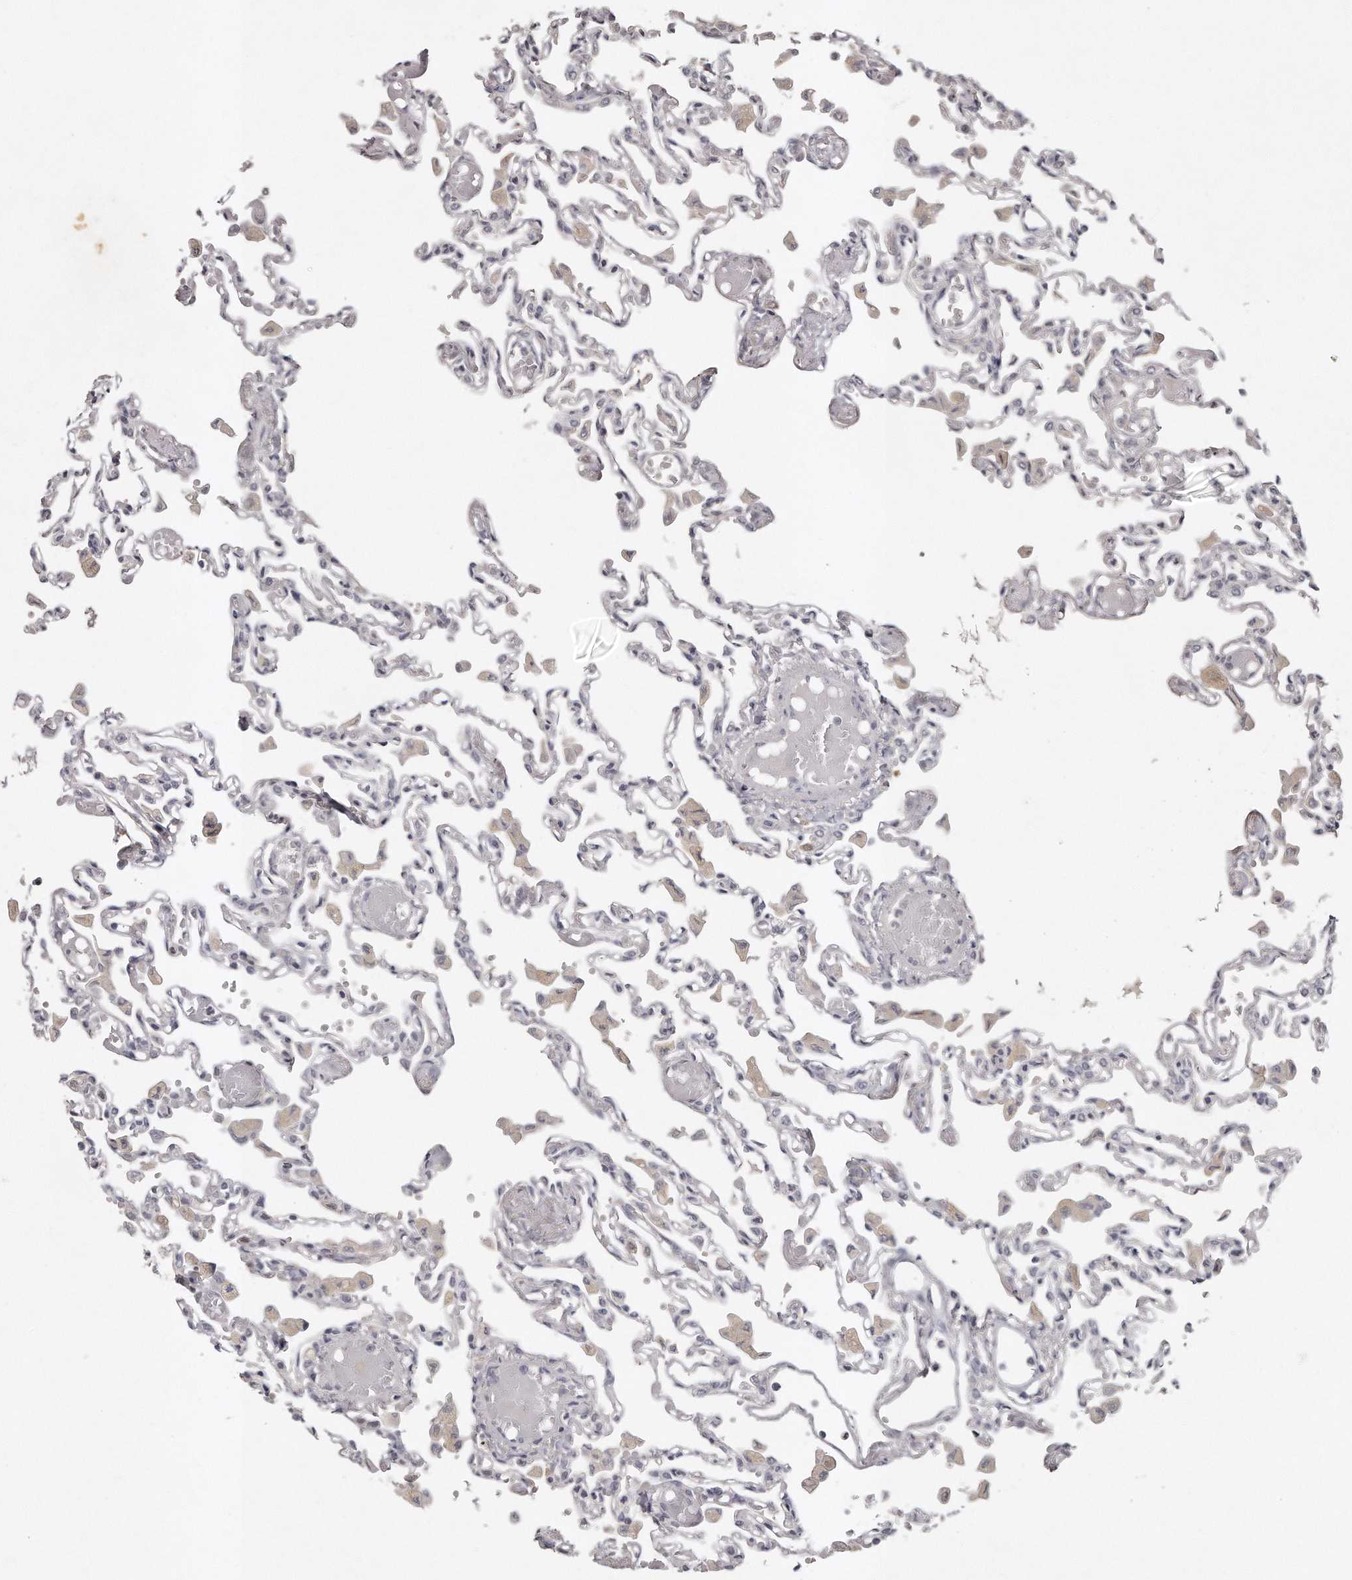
{"staining": {"intensity": "negative", "quantity": "none", "location": "none"}, "tissue": "lung", "cell_type": "Alveolar cells", "image_type": "normal", "snomed": [{"axis": "morphology", "description": "Normal tissue, NOS"}, {"axis": "topography", "description": "Bronchus"}, {"axis": "topography", "description": "Lung"}], "caption": "Immunohistochemical staining of normal human lung demonstrates no significant staining in alveolar cells.", "gene": "GGCT", "patient": {"sex": "female", "age": 49}}